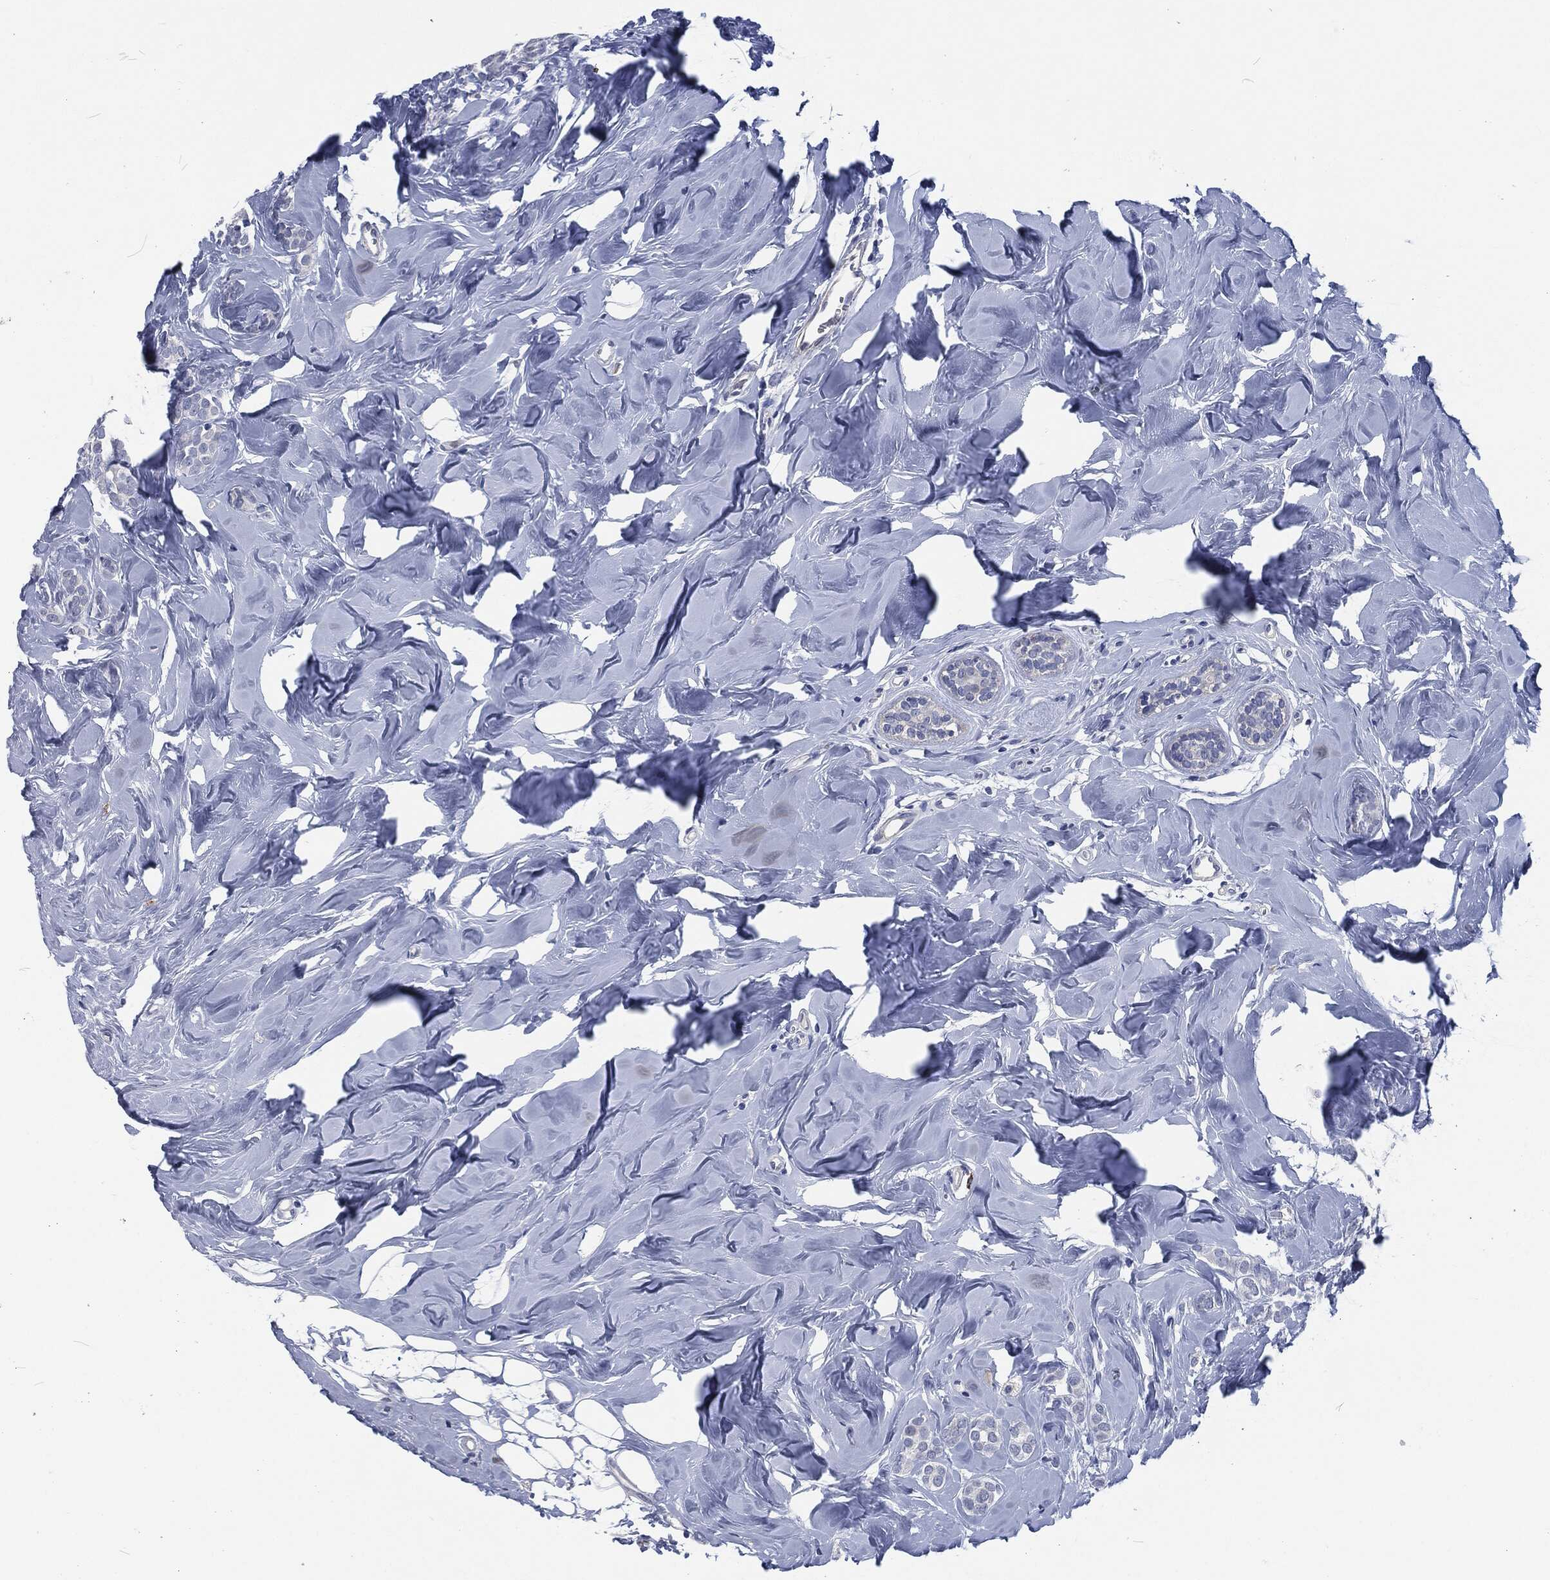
{"staining": {"intensity": "negative", "quantity": "none", "location": "none"}, "tissue": "breast cancer", "cell_type": "Tumor cells", "image_type": "cancer", "snomed": [{"axis": "morphology", "description": "Lobular carcinoma"}, {"axis": "topography", "description": "Breast"}], "caption": "A micrograph of human breast cancer (lobular carcinoma) is negative for staining in tumor cells.", "gene": "MPO", "patient": {"sex": "female", "age": 49}}